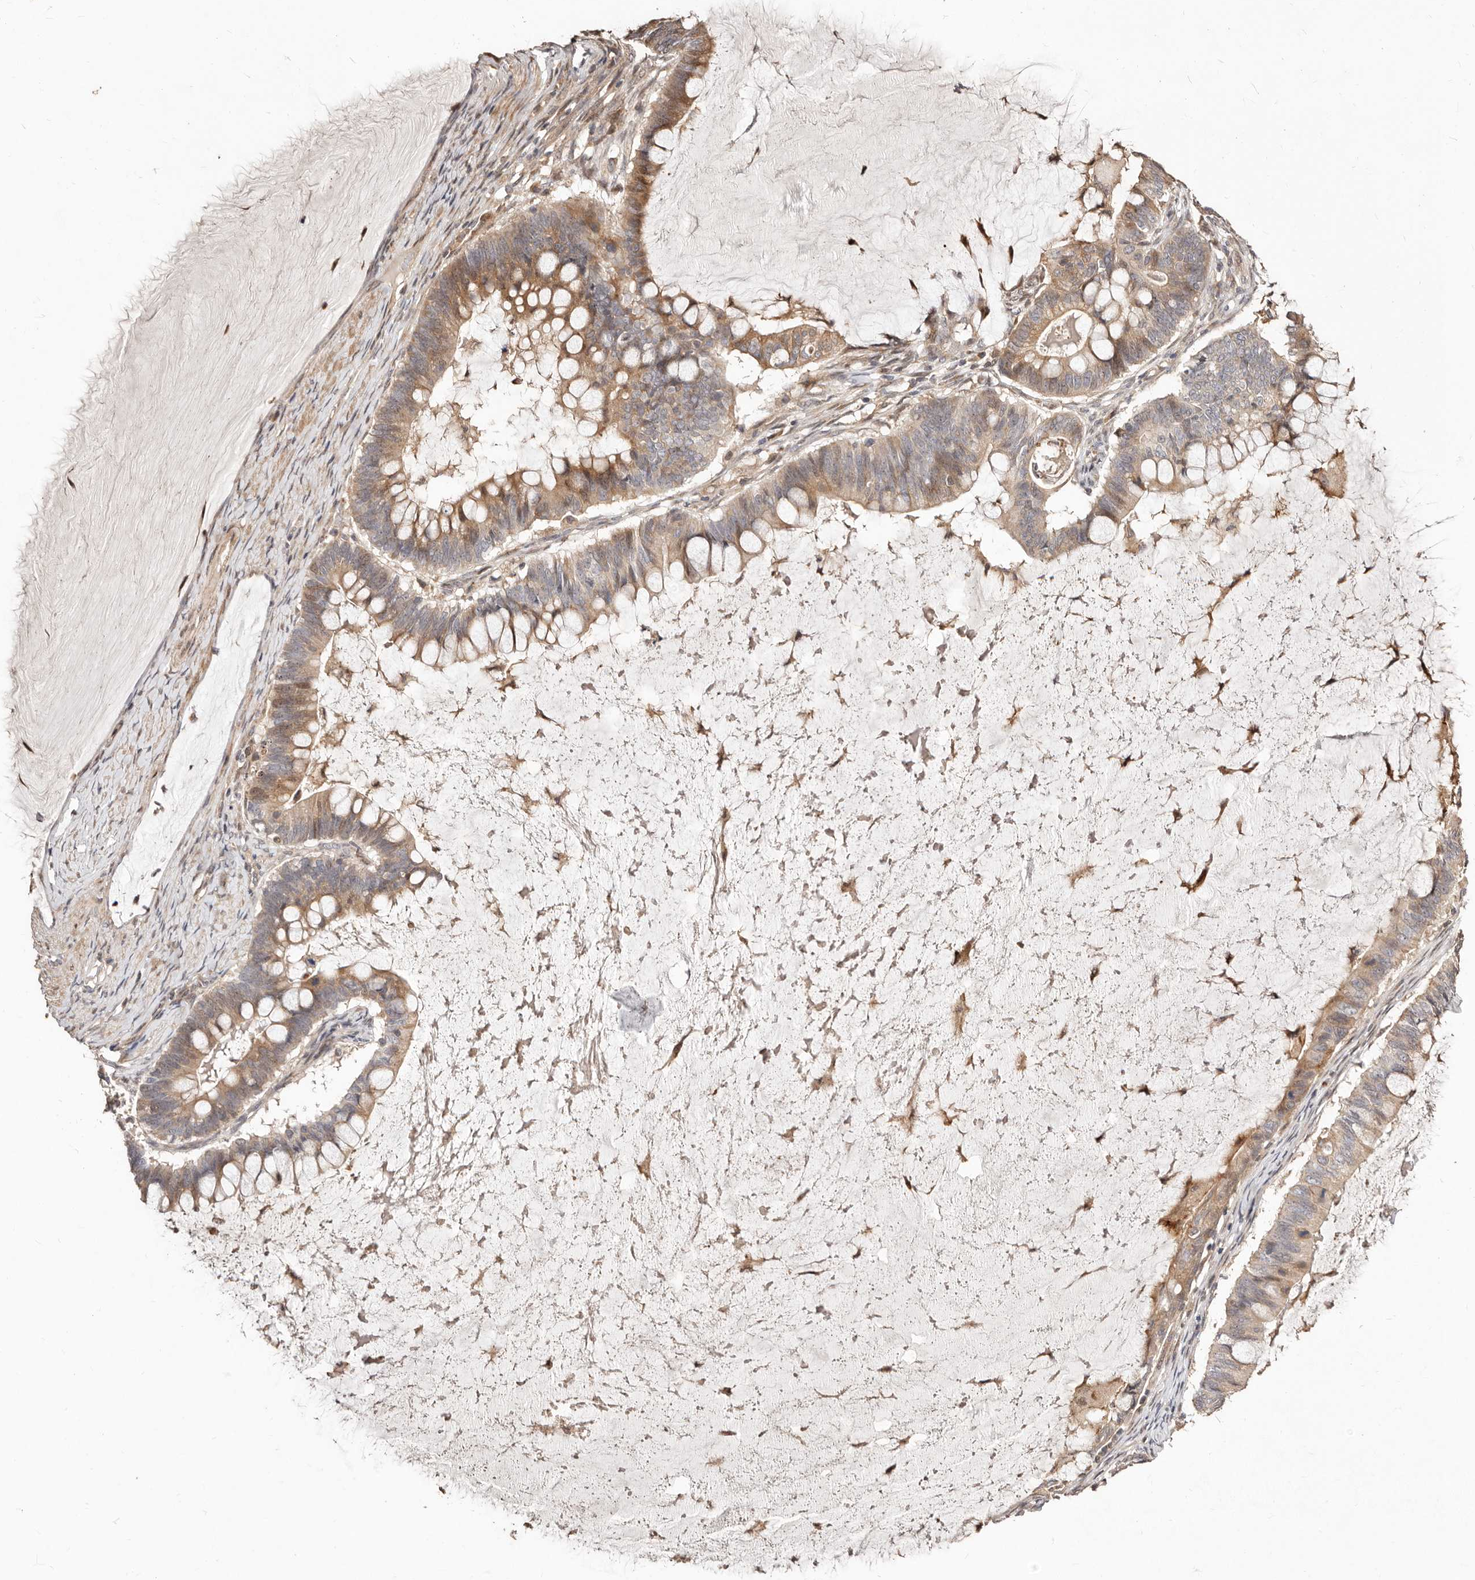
{"staining": {"intensity": "moderate", "quantity": "25%-75%", "location": "cytoplasmic/membranous"}, "tissue": "ovarian cancer", "cell_type": "Tumor cells", "image_type": "cancer", "snomed": [{"axis": "morphology", "description": "Cystadenocarcinoma, mucinous, NOS"}, {"axis": "topography", "description": "Ovary"}], "caption": "Brown immunohistochemical staining in human ovarian cancer reveals moderate cytoplasmic/membranous staining in about 25%-75% of tumor cells.", "gene": "APOL6", "patient": {"sex": "female", "age": 61}}